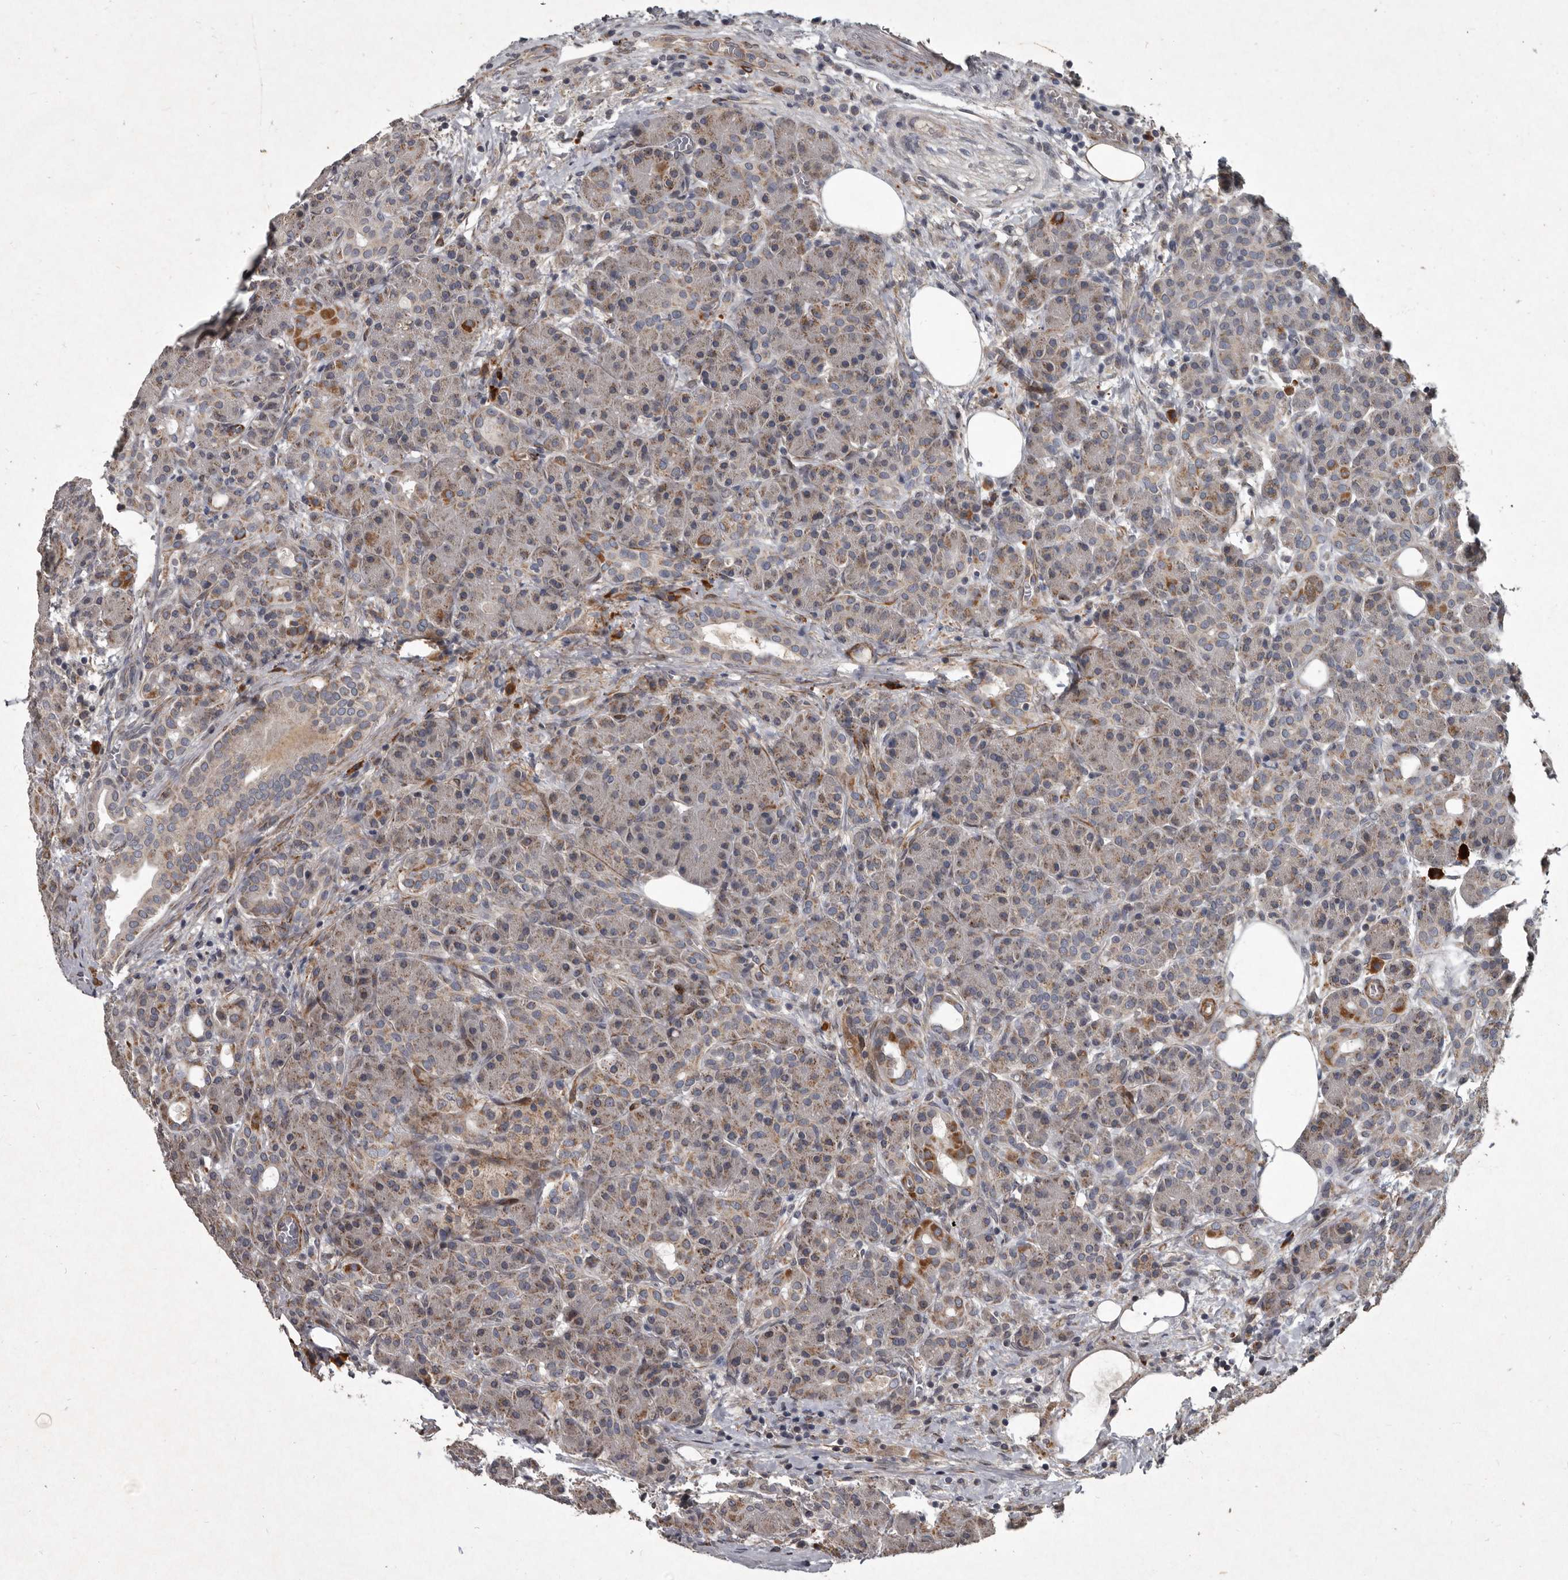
{"staining": {"intensity": "moderate", "quantity": "<25%", "location": "cytoplasmic/membranous"}, "tissue": "pancreas", "cell_type": "Exocrine glandular cells", "image_type": "normal", "snomed": [{"axis": "morphology", "description": "Normal tissue, NOS"}, {"axis": "topography", "description": "Pancreas"}], "caption": "Immunohistochemical staining of unremarkable pancreas displays <25% levels of moderate cytoplasmic/membranous protein positivity in approximately <25% of exocrine glandular cells. (Stains: DAB (3,3'-diaminobenzidine) in brown, nuclei in blue, Microscopy: brightfield microscopy at high magnification).", "gene": "MRPS15", "patient": {"sex": "male", "age": 63}}